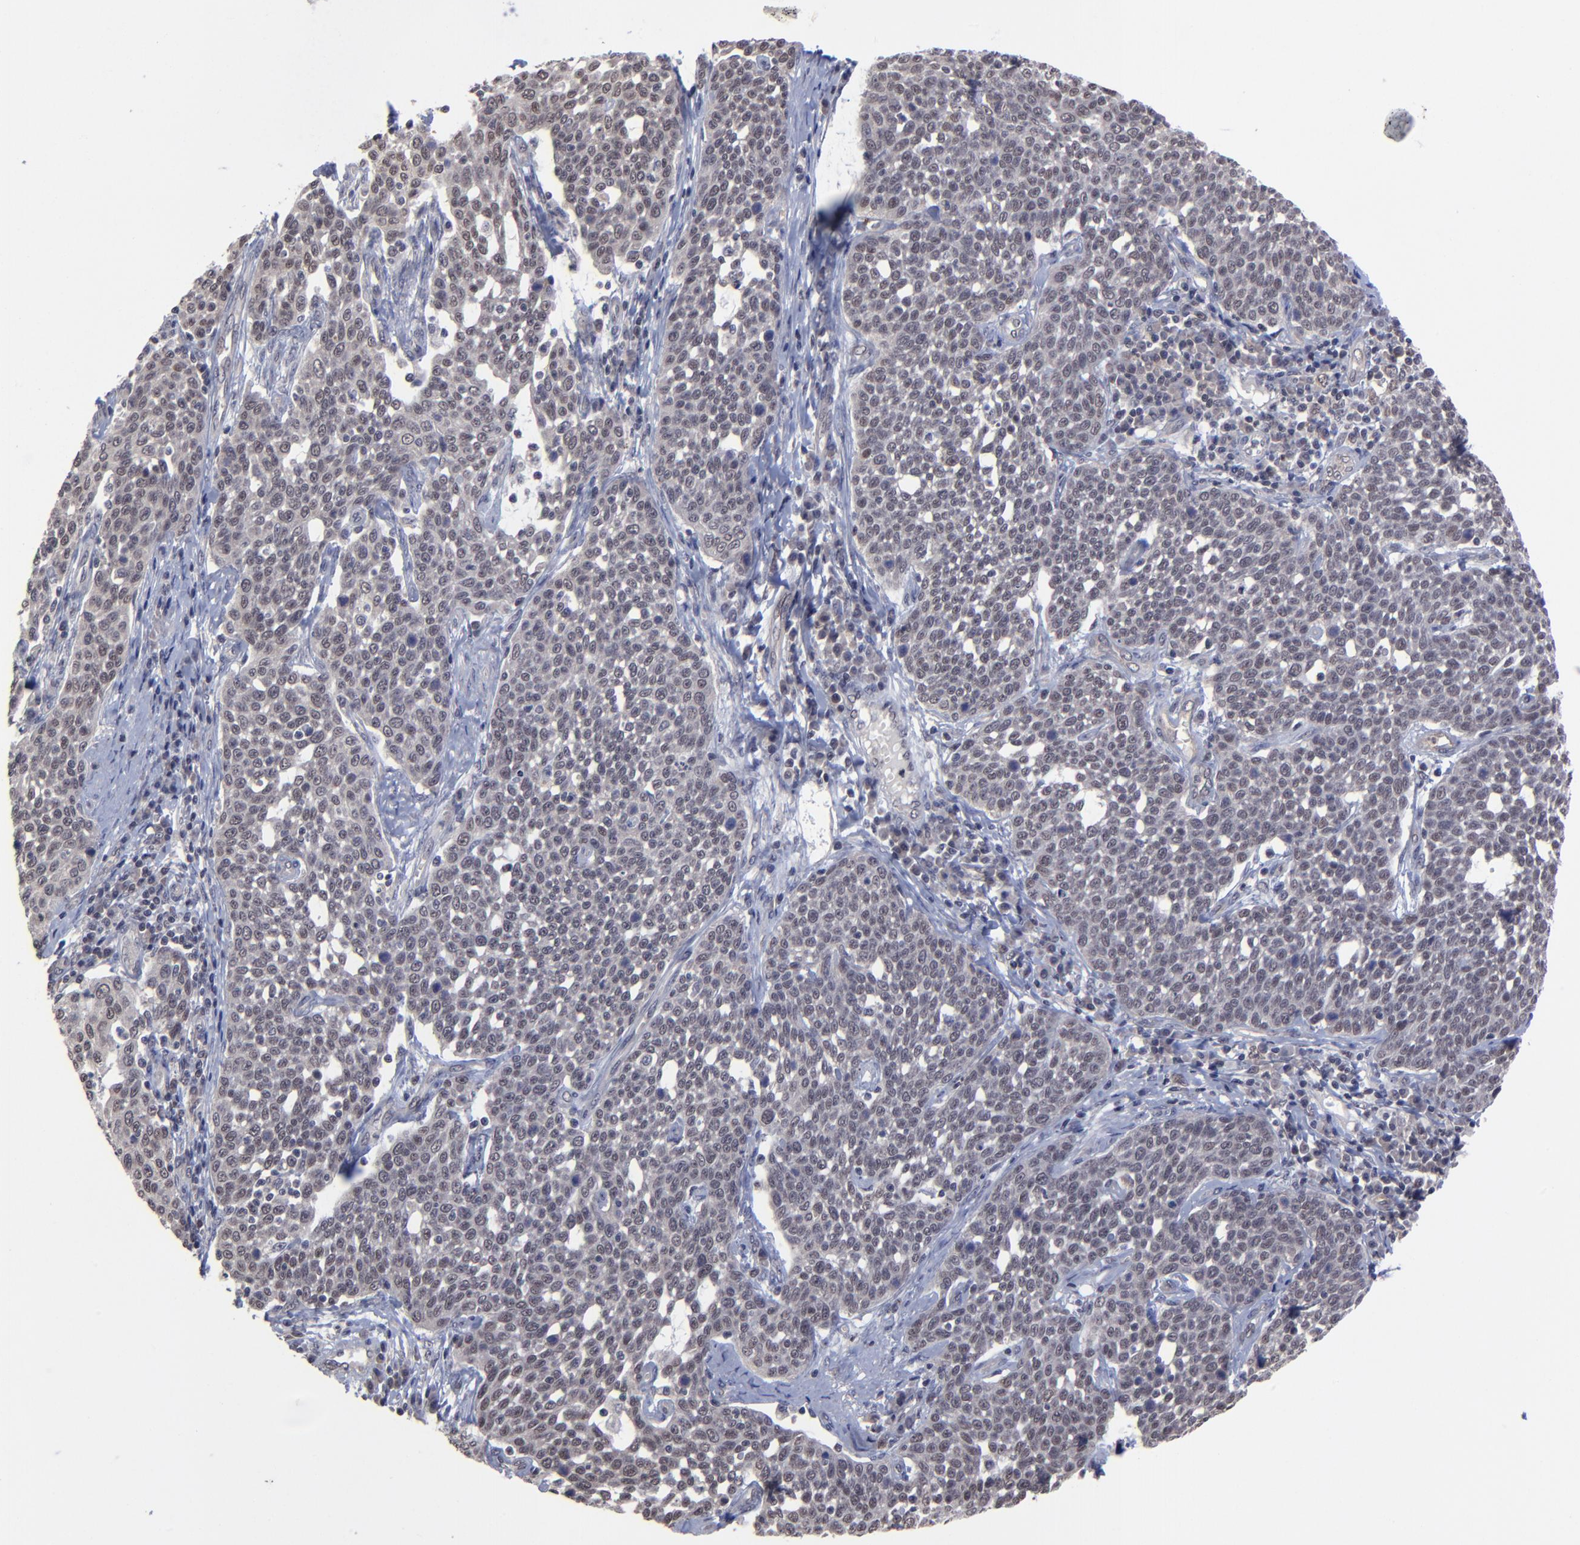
{"staining": {"intensity": "weak", "quantity": ">75%", "location": "nuclear"}, "tissue": "cervical cancer", "cell_type": "Tumor cells", "image_type": "cancer", "snomed": [{"axis": "morphology", "description": "Squamous cell carcinoma, NOS"}, {"axis": "topography", "description": "Cervix"}], "caption": "Weak nuclear protein expression is present in about >75% of tumor cells in cervical squamous cell carcinoma. (Stains: DAB (3,3'-diaminobenzidine) in brown, nuclei in blue, Microscopy: brightfield microscopy at high magnification).", "gene": "ZNF419", "patient": {"sex": "female", "age": 34}}